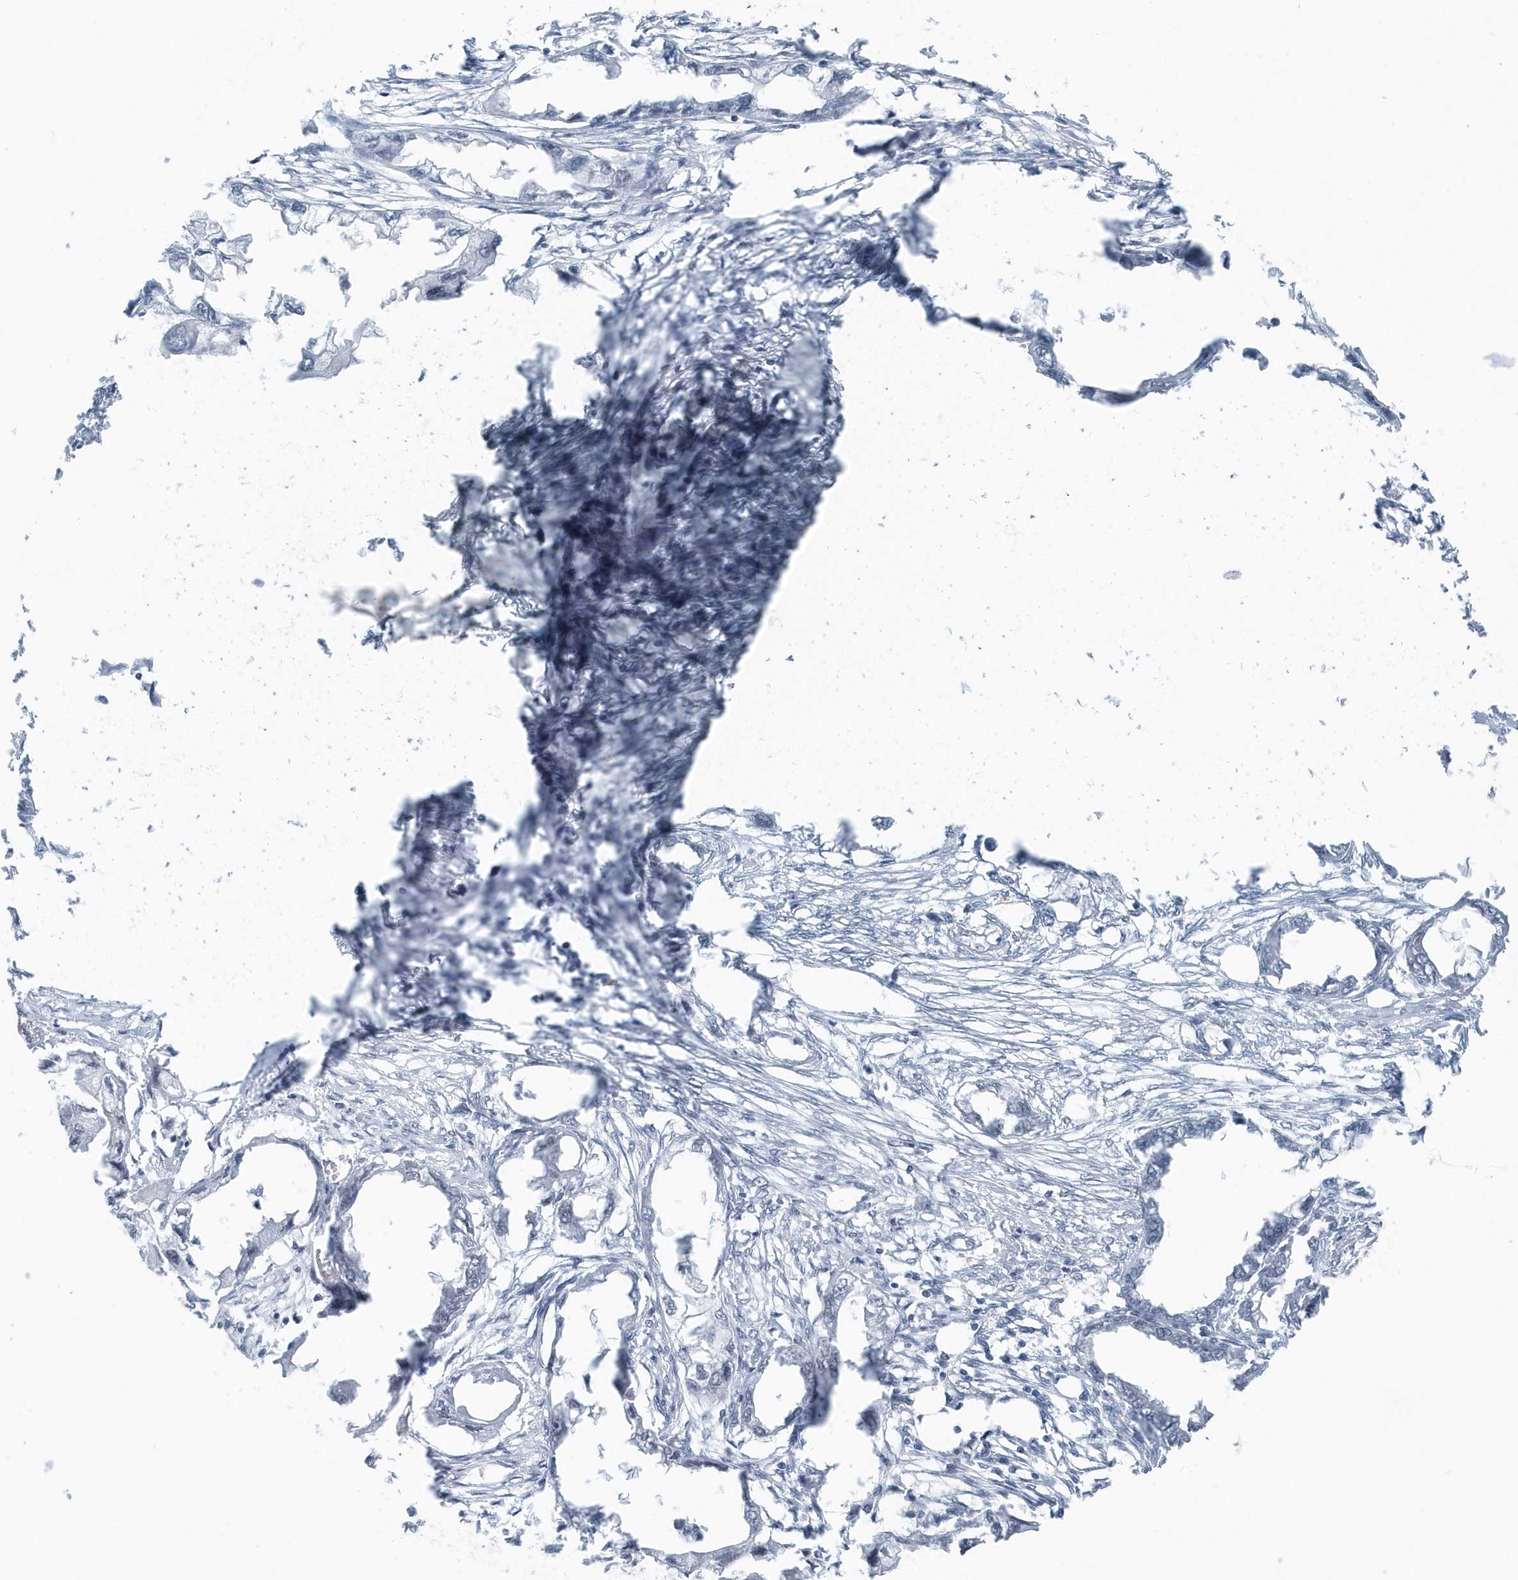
{"staining": {"intensity": "negative", "quantity": "none", "location": "none"}, "tissue": "endometrial cancer", "cell_type": "Tumor cells", "image_type": "cancer", "snomed": [{"axis": "morphology", "description": "Adenocarcinoma, NOS"}, {"axis": "morphology", "description": "Adenocarcinoma, metastatic, NOS"}, {"axis": "topography", "description": "Adipose tissue"}, {"axis": "topography", "description": "Endometrium"}], "caption": "Immunohistochemistry (IHC) of adenocarcinoma (endometrial) exhibits no positivity in tumor cells. The staining is performed using DAB brown chromogen with nuclei counter-stained in using hematoxylin.", "gene": "FIP1L1", "patient": {"sex": "female", "age": 67}}